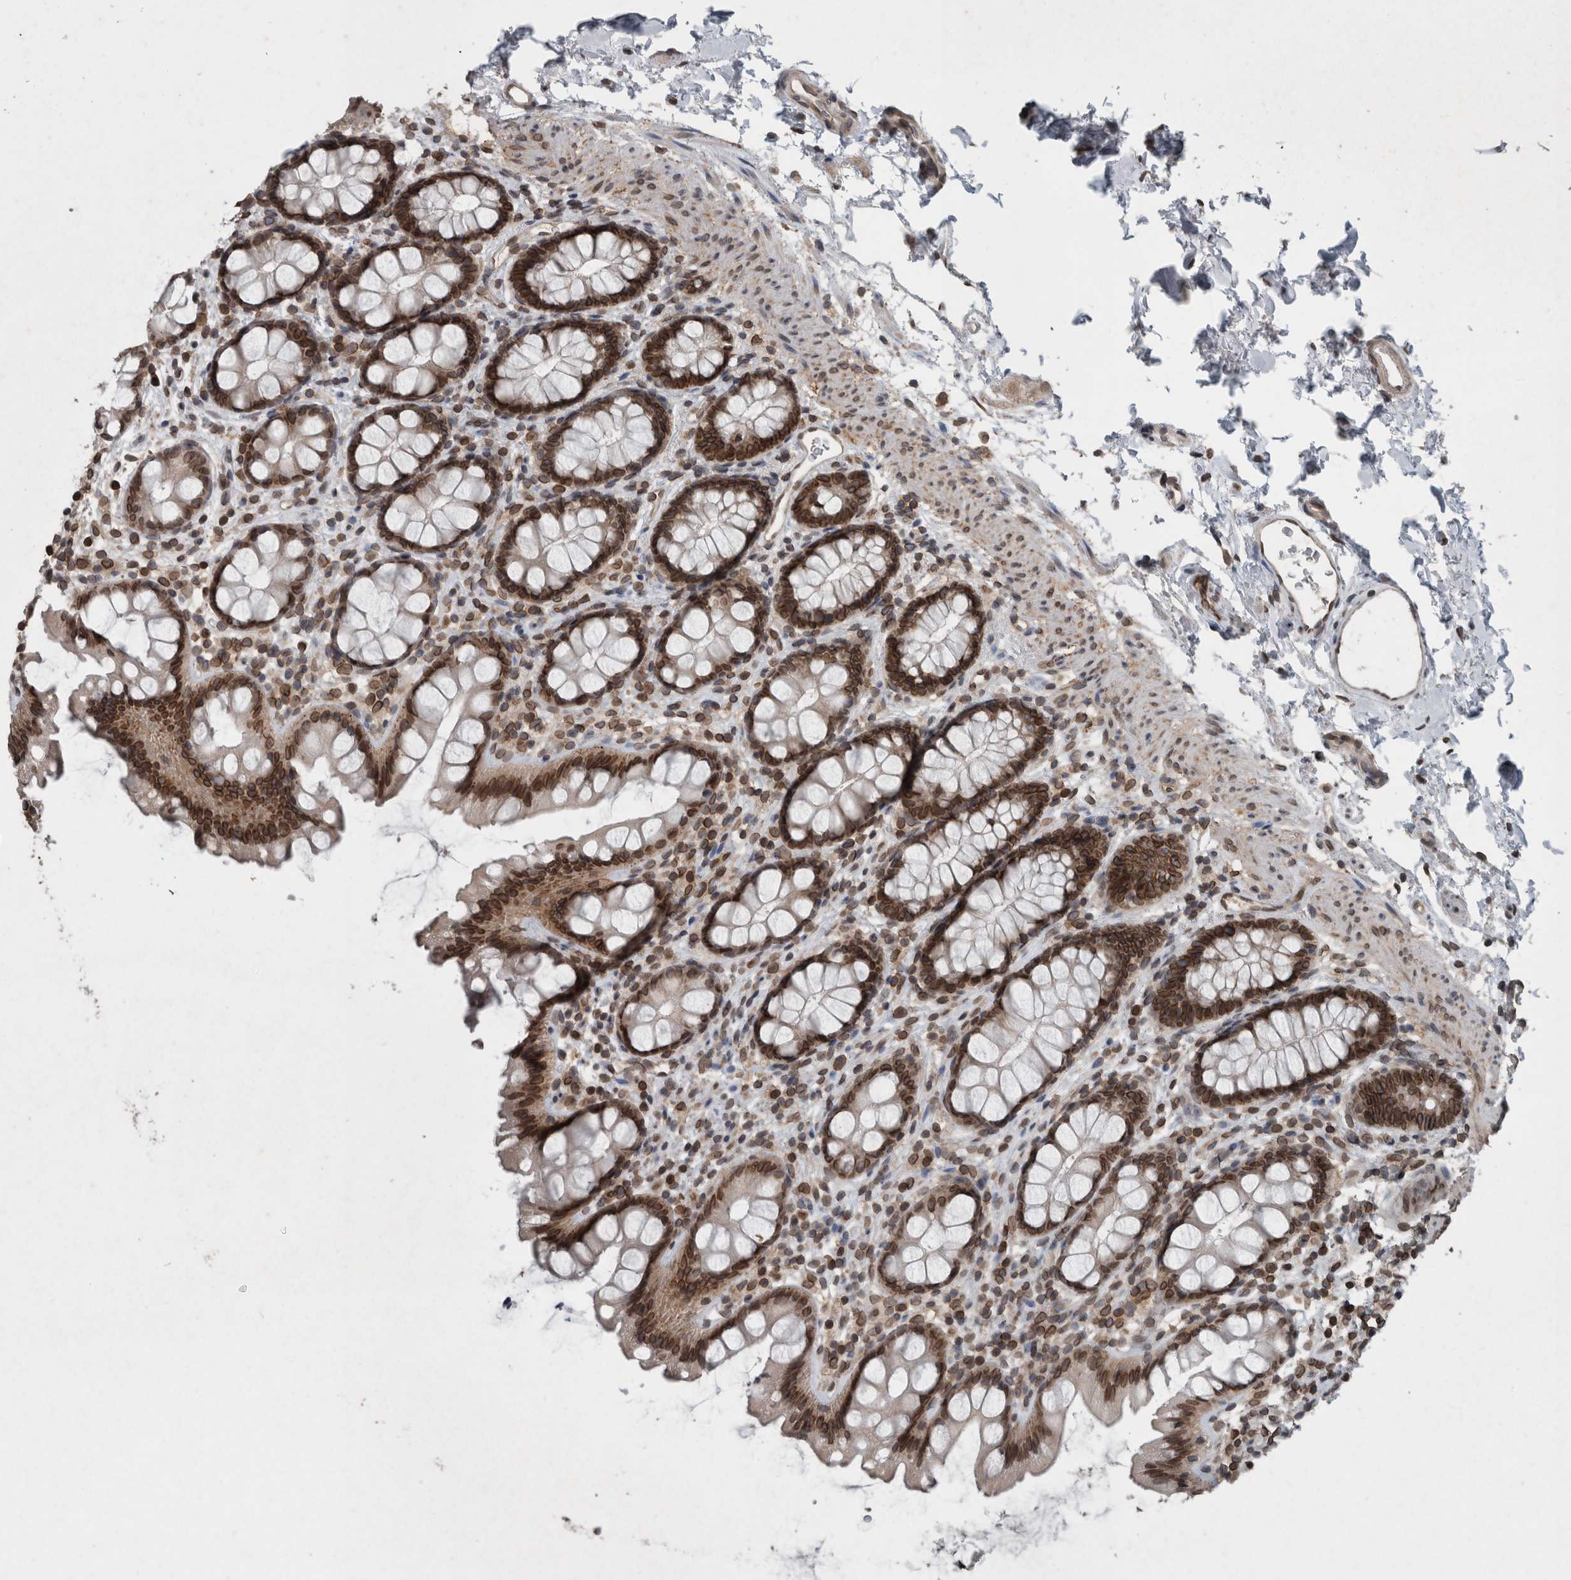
{"staining": {"intensity": "strong", "quantity": ">75%", "location": "cytoplasmic/membranous,nuclear"}, "tissue": "rectum", "cell_type": "Glandular cells", "image_type": "normal", "snomed": [{"axis": "morphology", "description": "Normal tissue, NOS"}, {"axis": "topography", "description": "Rectum"}], "caption": "DAB immunohistochemical staining of normal human rectum reveals strong cytoplasmic/membranous,nuclear protein expression in approximately >75% of glandular cells.", "gene": "RANBP2", "patient": {"sex": "female", "age": 65}}